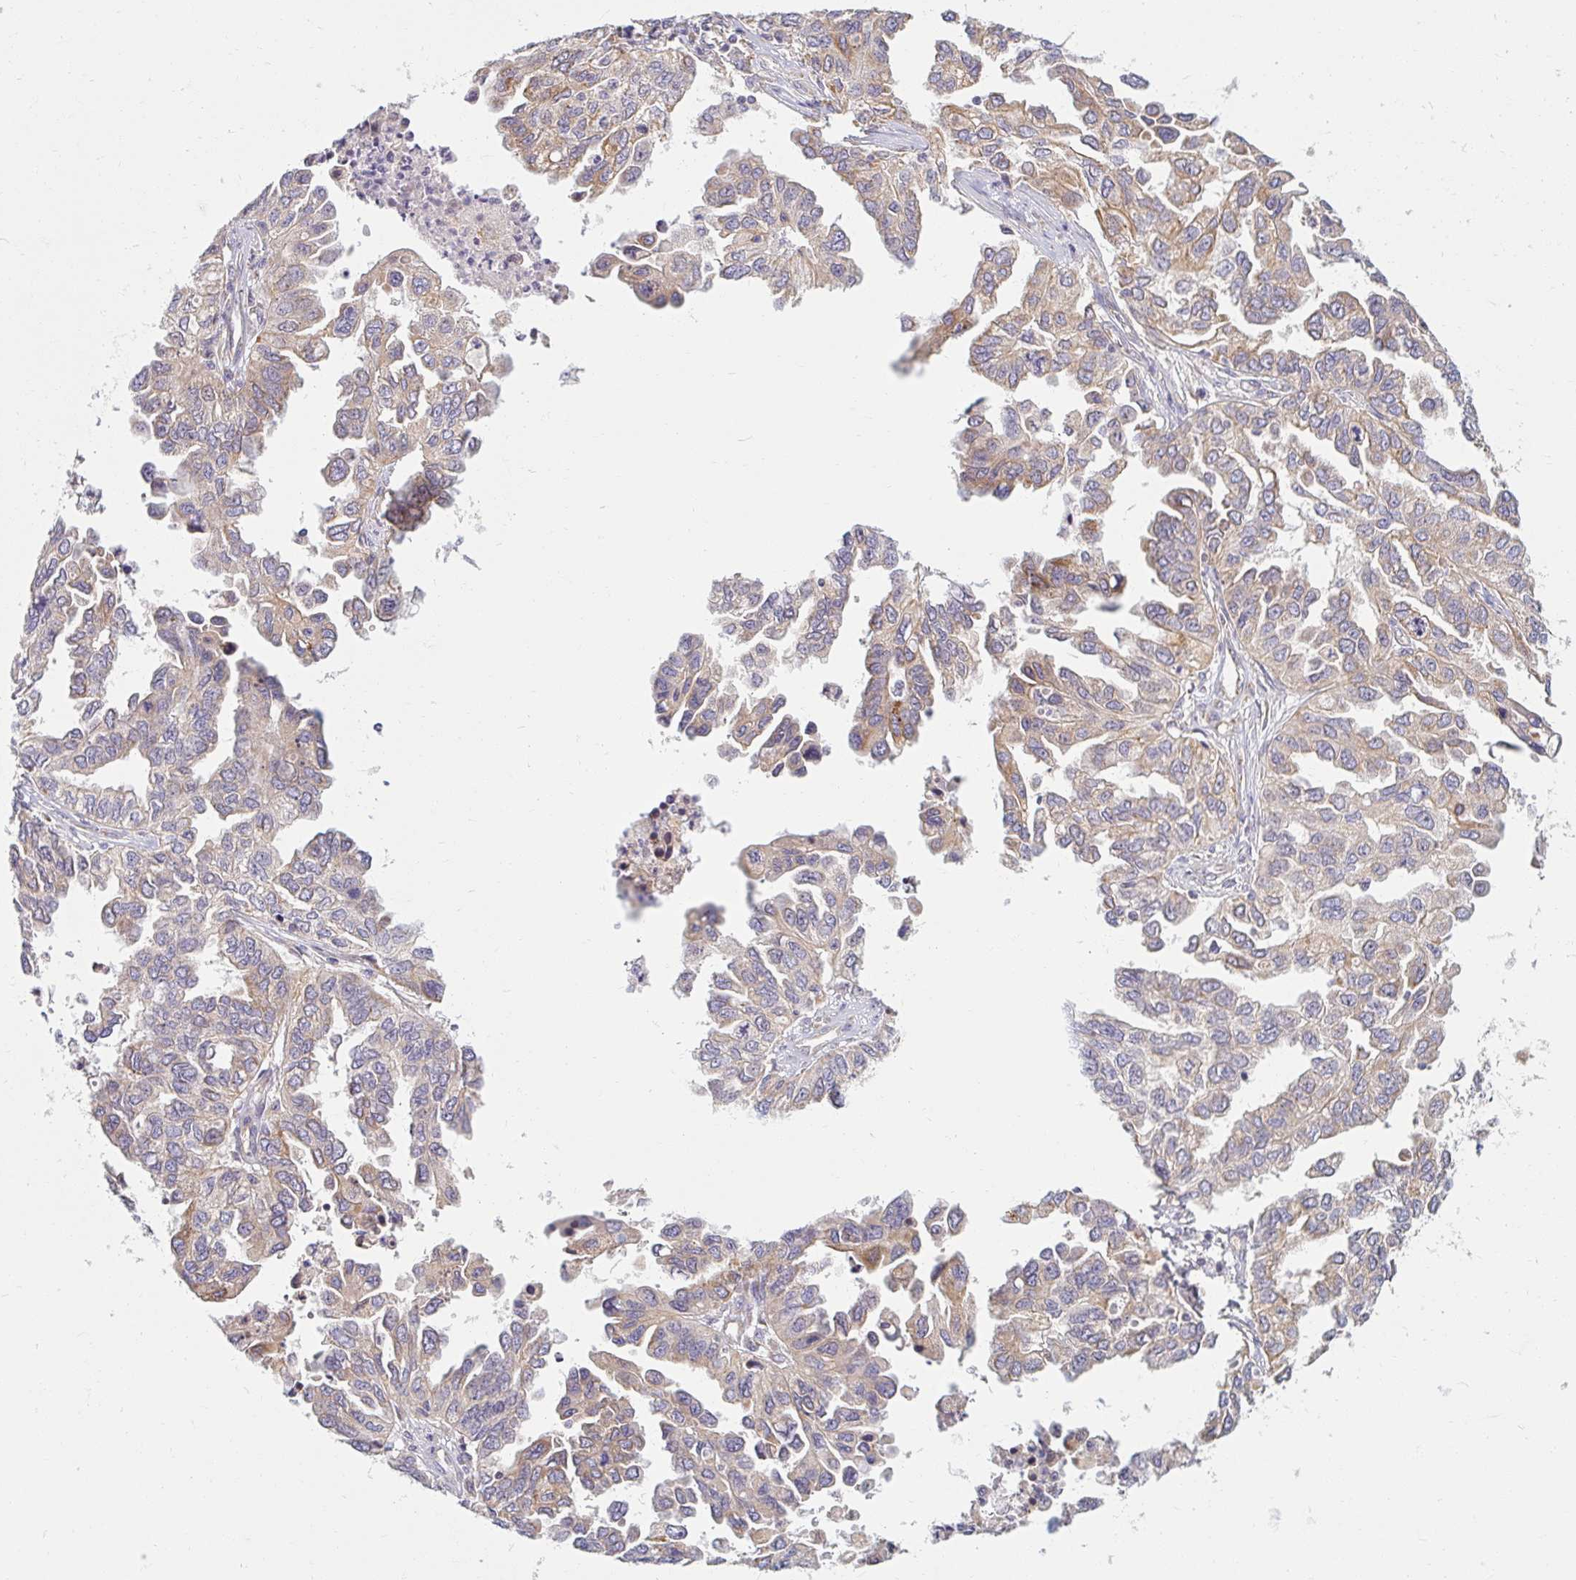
{"staining": {"intensity": "moderate", "quantity": "<25%", "location": "cytoplasmic/membranous"}, "tissue": "ovarian cancer", "cell_type": "Tumor cells", "image_type": "cancer", "snomed": [{"axis": "morphology", "description": "Cystadenocarcinoma, serous, NOS"}, {"axis": "topography", "description": "Ovary"}], "caption": "Serous cystadenocarcinoma (ovarian) stained with a brown dye shows moderate cytoplasmic/membranous positive staining in approximately <25% of tumor cells.", "gene": "SKP2", "patient": {"sex": "female", "age": 53}}